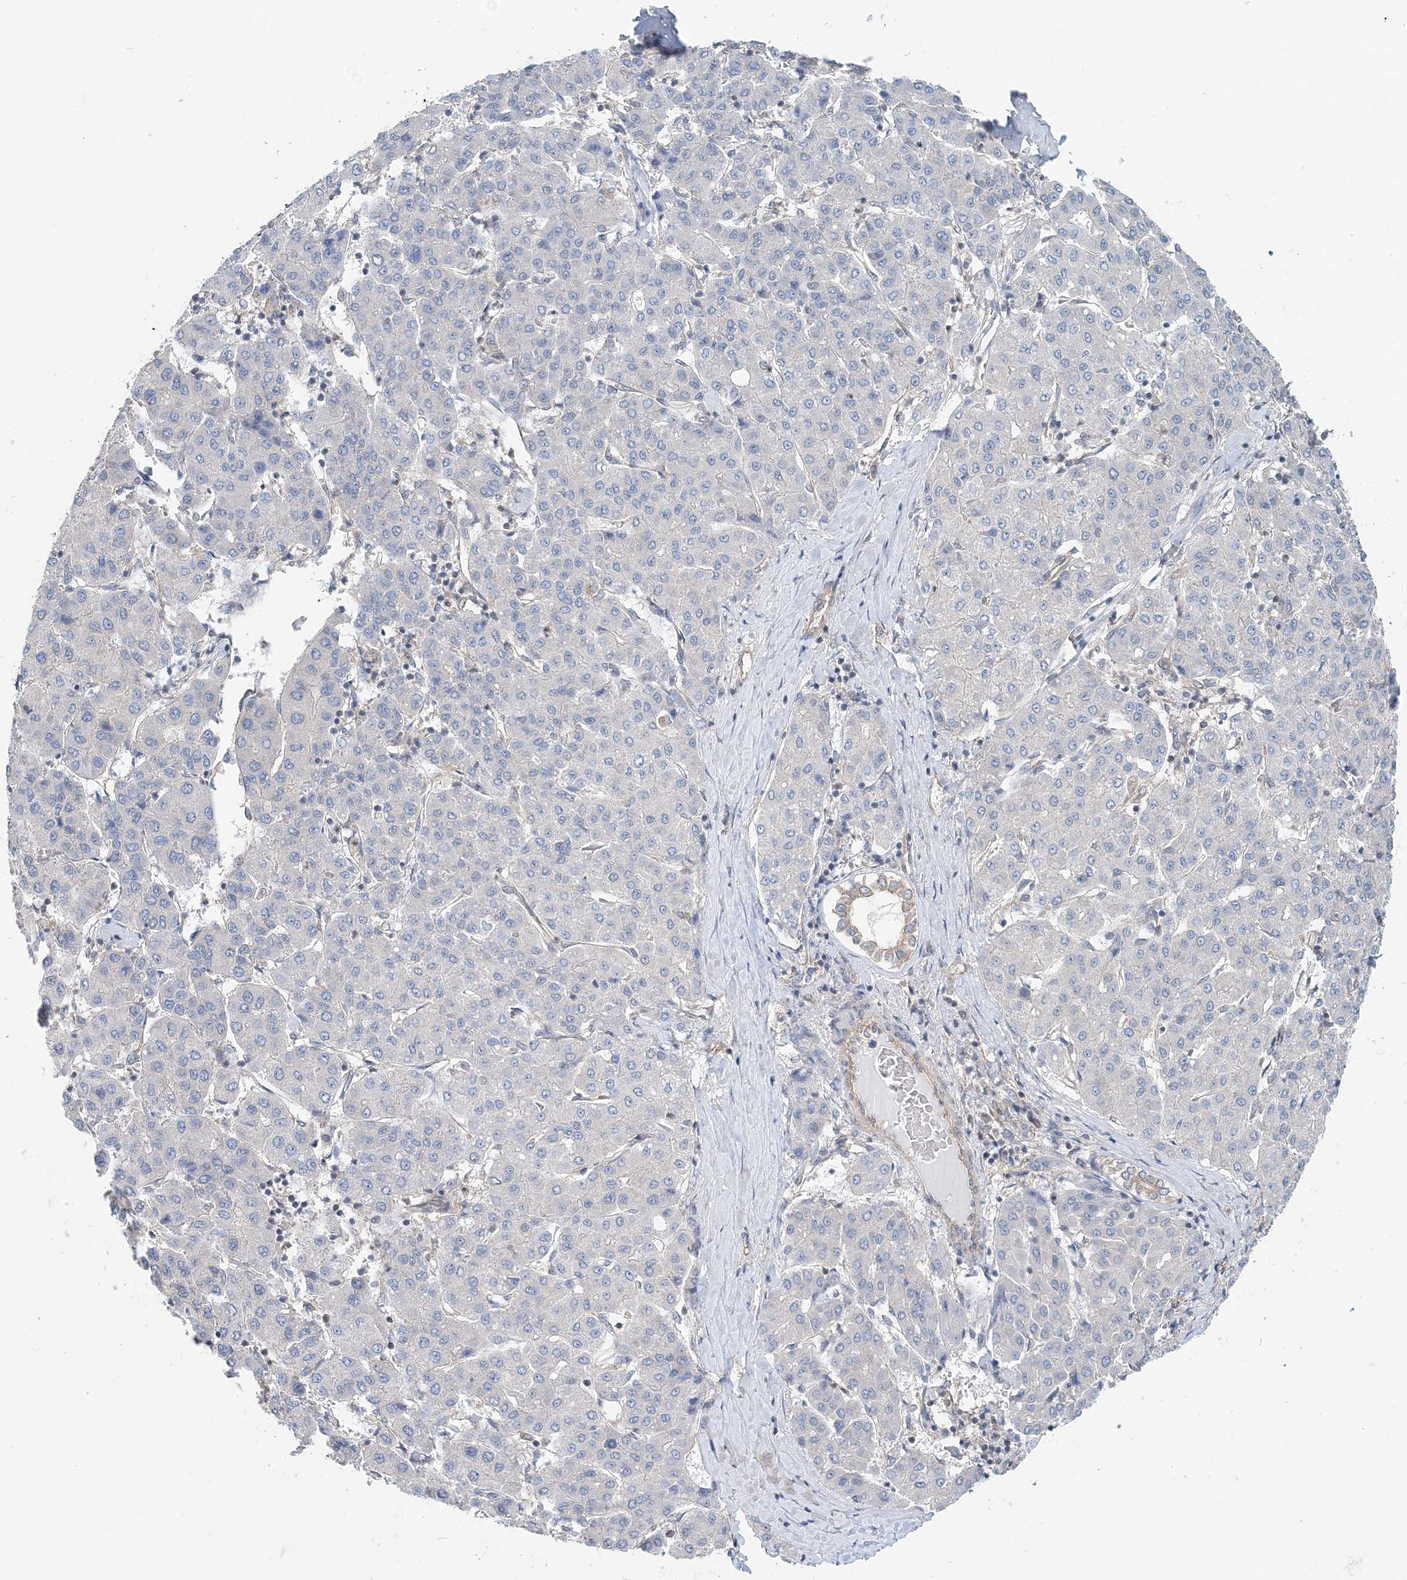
{"staining": {"intensity": "negative", "quantity": "none", "location": "none"}, "tissue": "liver cancer", "cell_type": "Tumor cells", "image_type": "cancer", "snomed": [{"axis": "morphology", "description": "Carcinoma, Hepatocellular, NOS"}, {"axis": "topography", "description": "Liver"}], "caption": "The IHC micrograph has no significant positivity in tumor cells of hepatocellular carcinoma (liver) tissue.", "gene": "MOB4", "patient": {"sex": "male", "age": 65}}